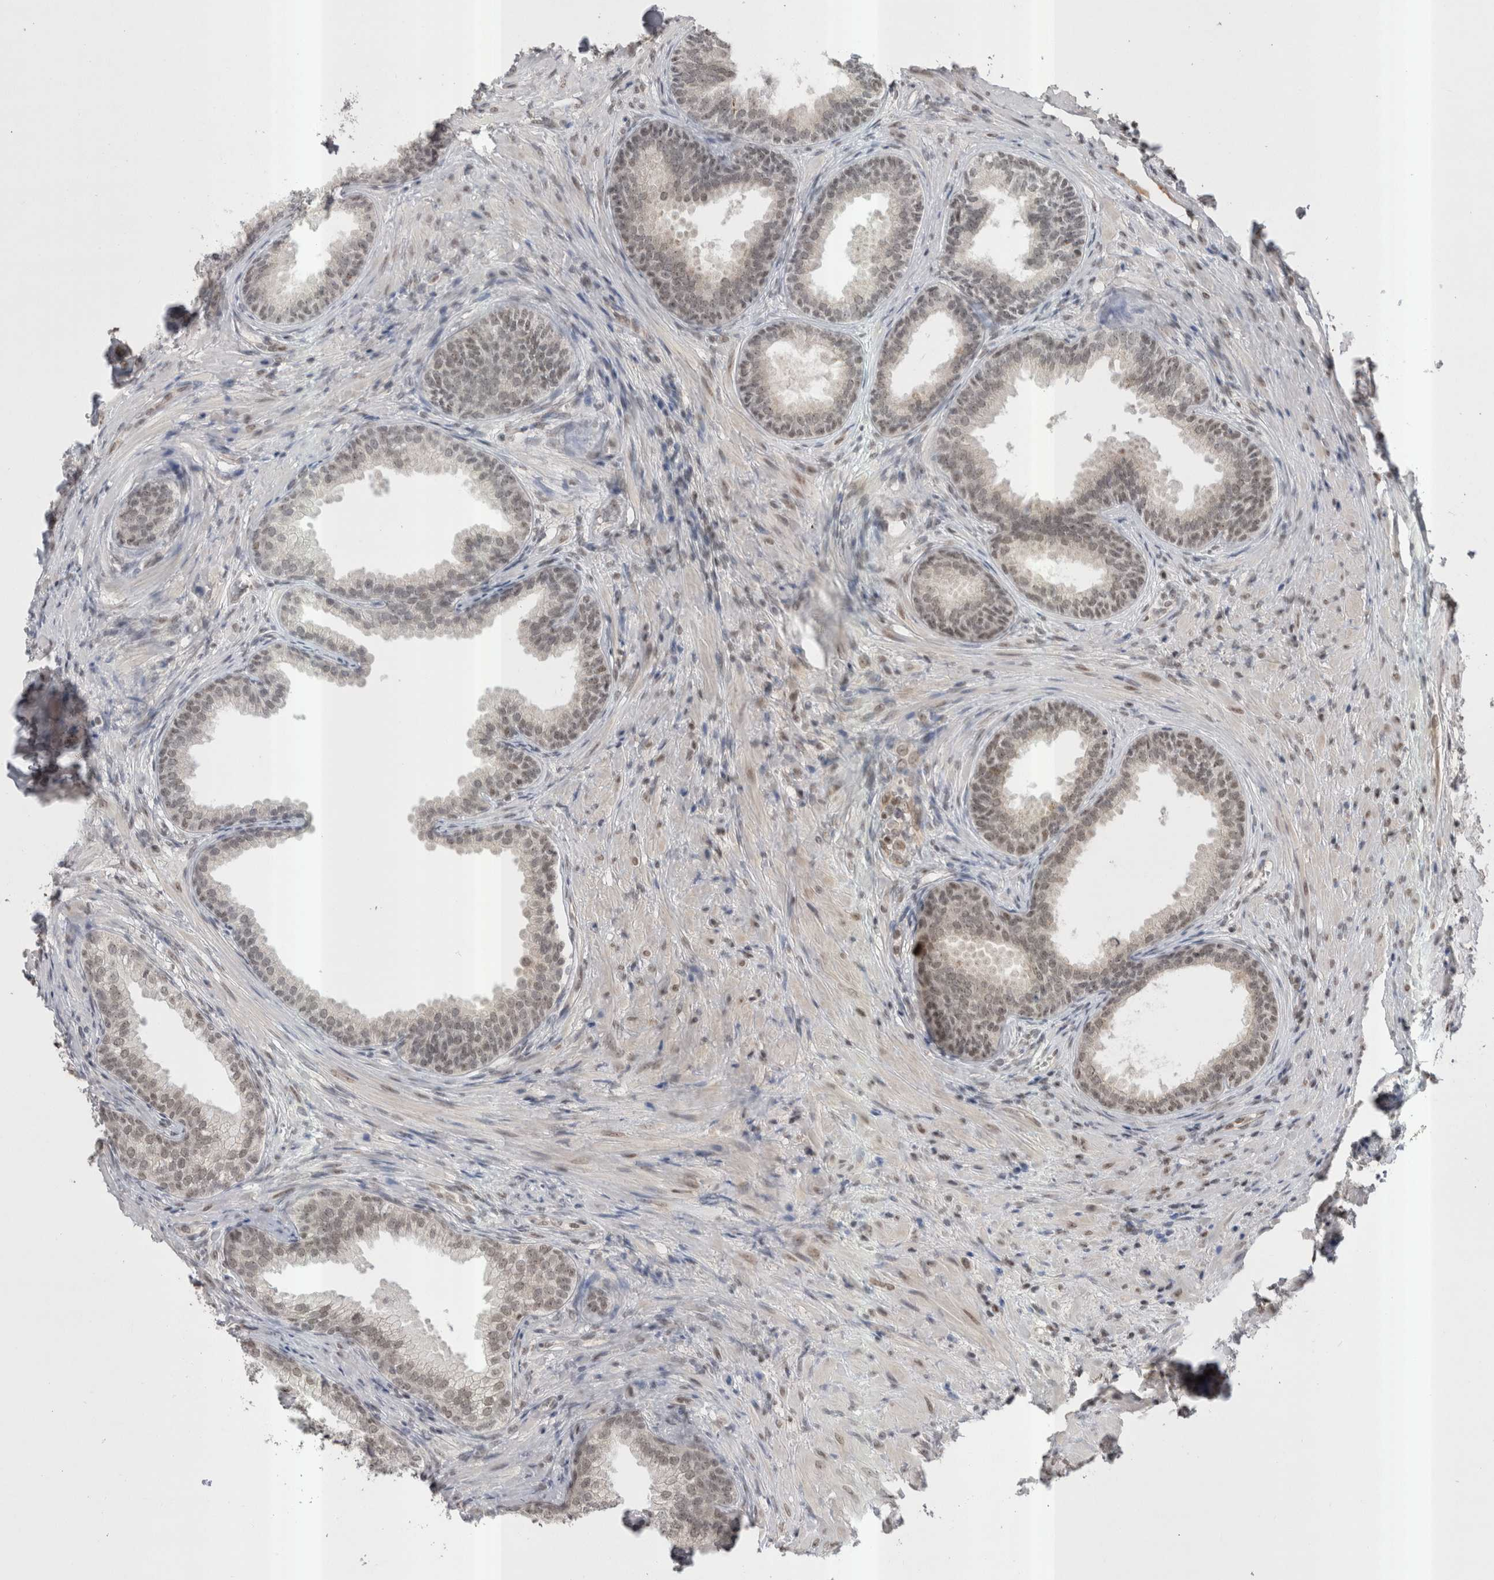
{"staining": {"intensity": "weak", "quantity": "25%-75%", "location": "nuclear"}, "tissue": "prostate", "cell_type": "Glandular cells", "image_type": "normal", "snomed": [{"axis": "morphology", "description": "Normal tissue, NOS"}, {"axis": "topography", "description": "Prostate"}], "caption": "Immunohistochemistry (IHC) (DAB (3,3'-diaminobenzidine)) staining of unremarkable human prostate displays weak nuclear protein staining in about 25%-75% of glandular cells. (DAB IHC, brown staining for protein, blue staining for nuclei).", "gene": "DAXX", "patient": {"sex": "male", "age": 76}}